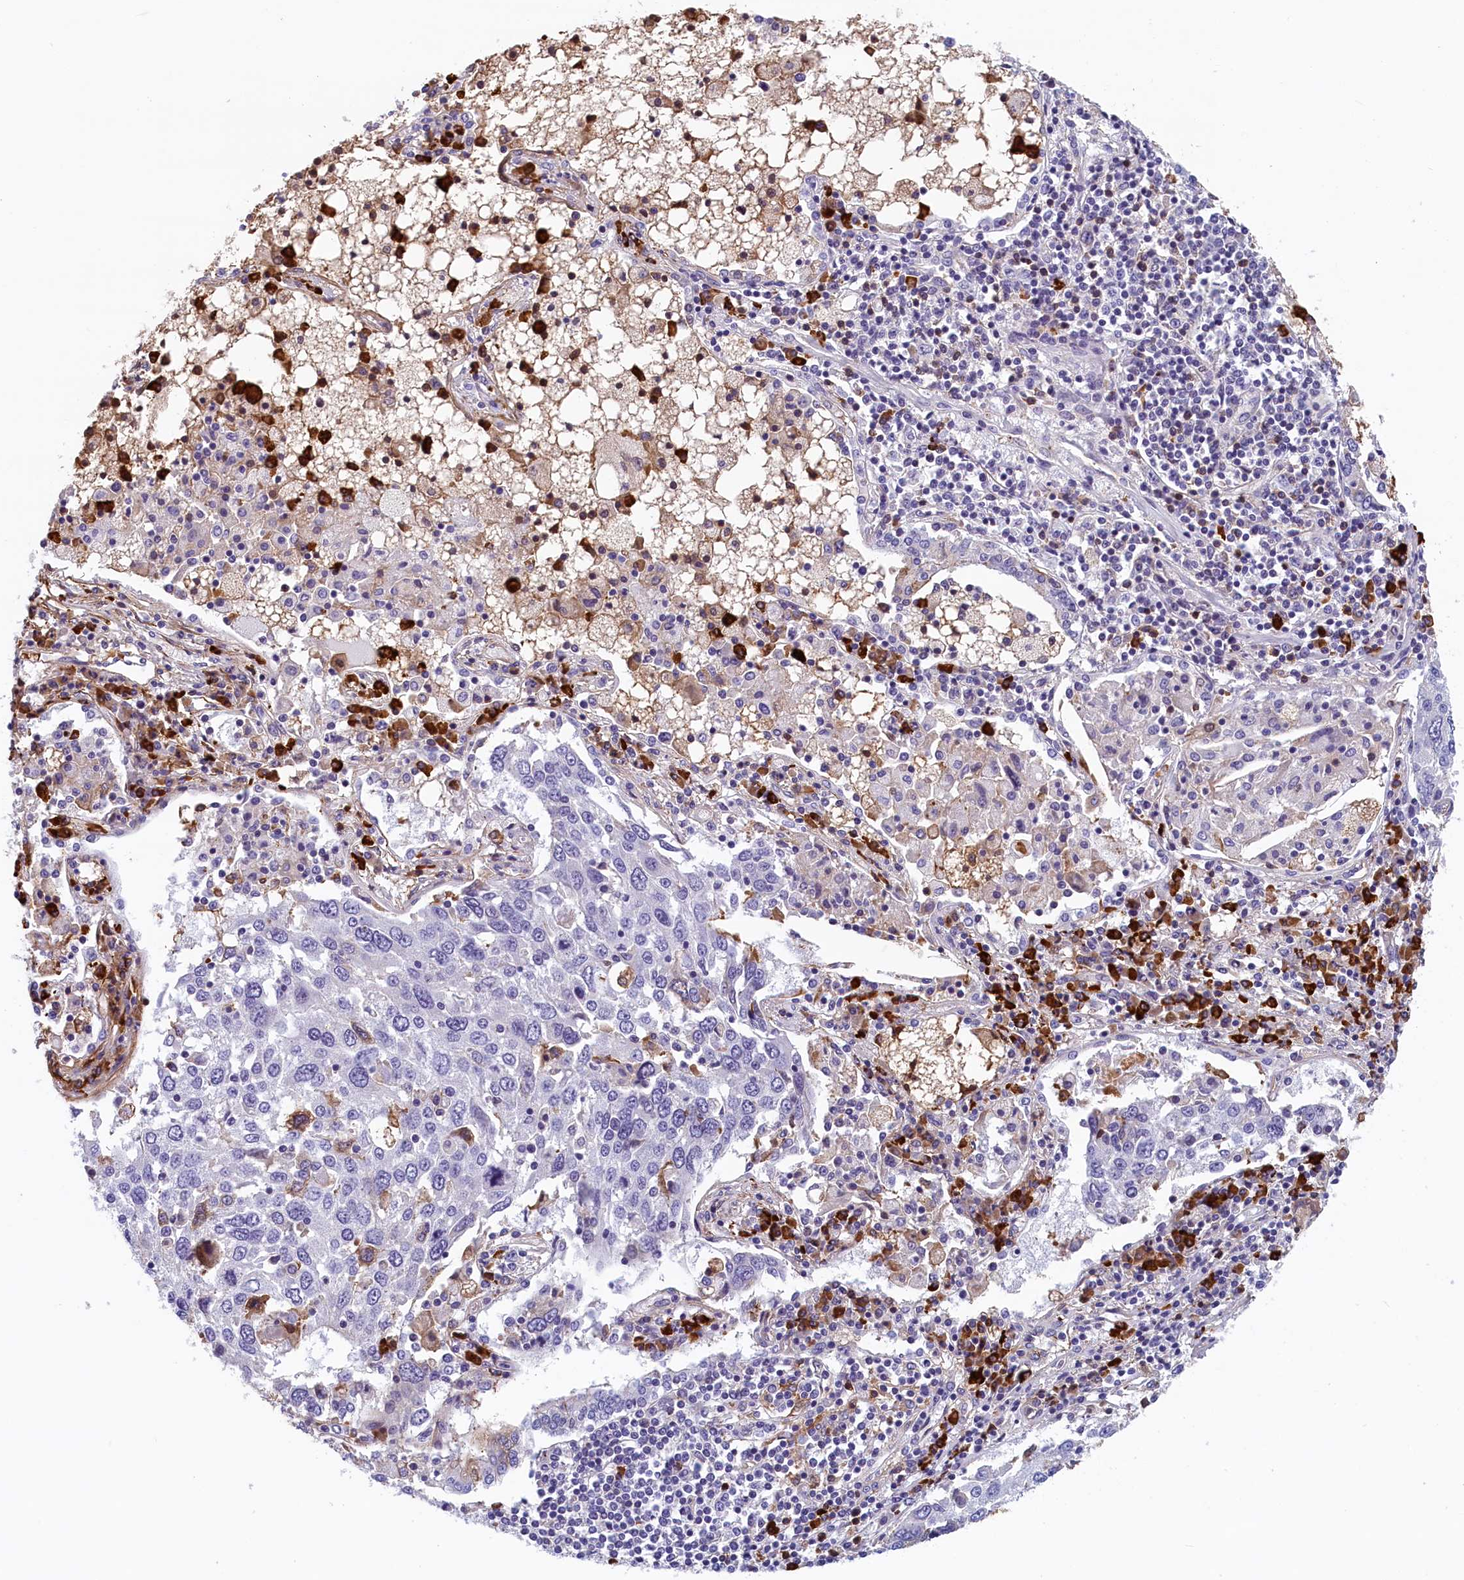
{"staining": {"intensity": "negative", "quantity": "none", "location": "none"}, "tissue": "lung cancer", "cell_type": "Tumor cells", "image_type": "cancer", "snomed": [{"axis": "morphology", "description": "Squamous cell carcinoma, NOS"}, {"axis": "topography", "description": "Lung"}], "caption": "A high-resolution micrograph shows immunohistochemistry staining of squamous cell carcinoma (lung), which reveals no significant positivity in tumor cells.", "gene": "BCL2L13", "patient": {"sex": "male", "age": 65}}